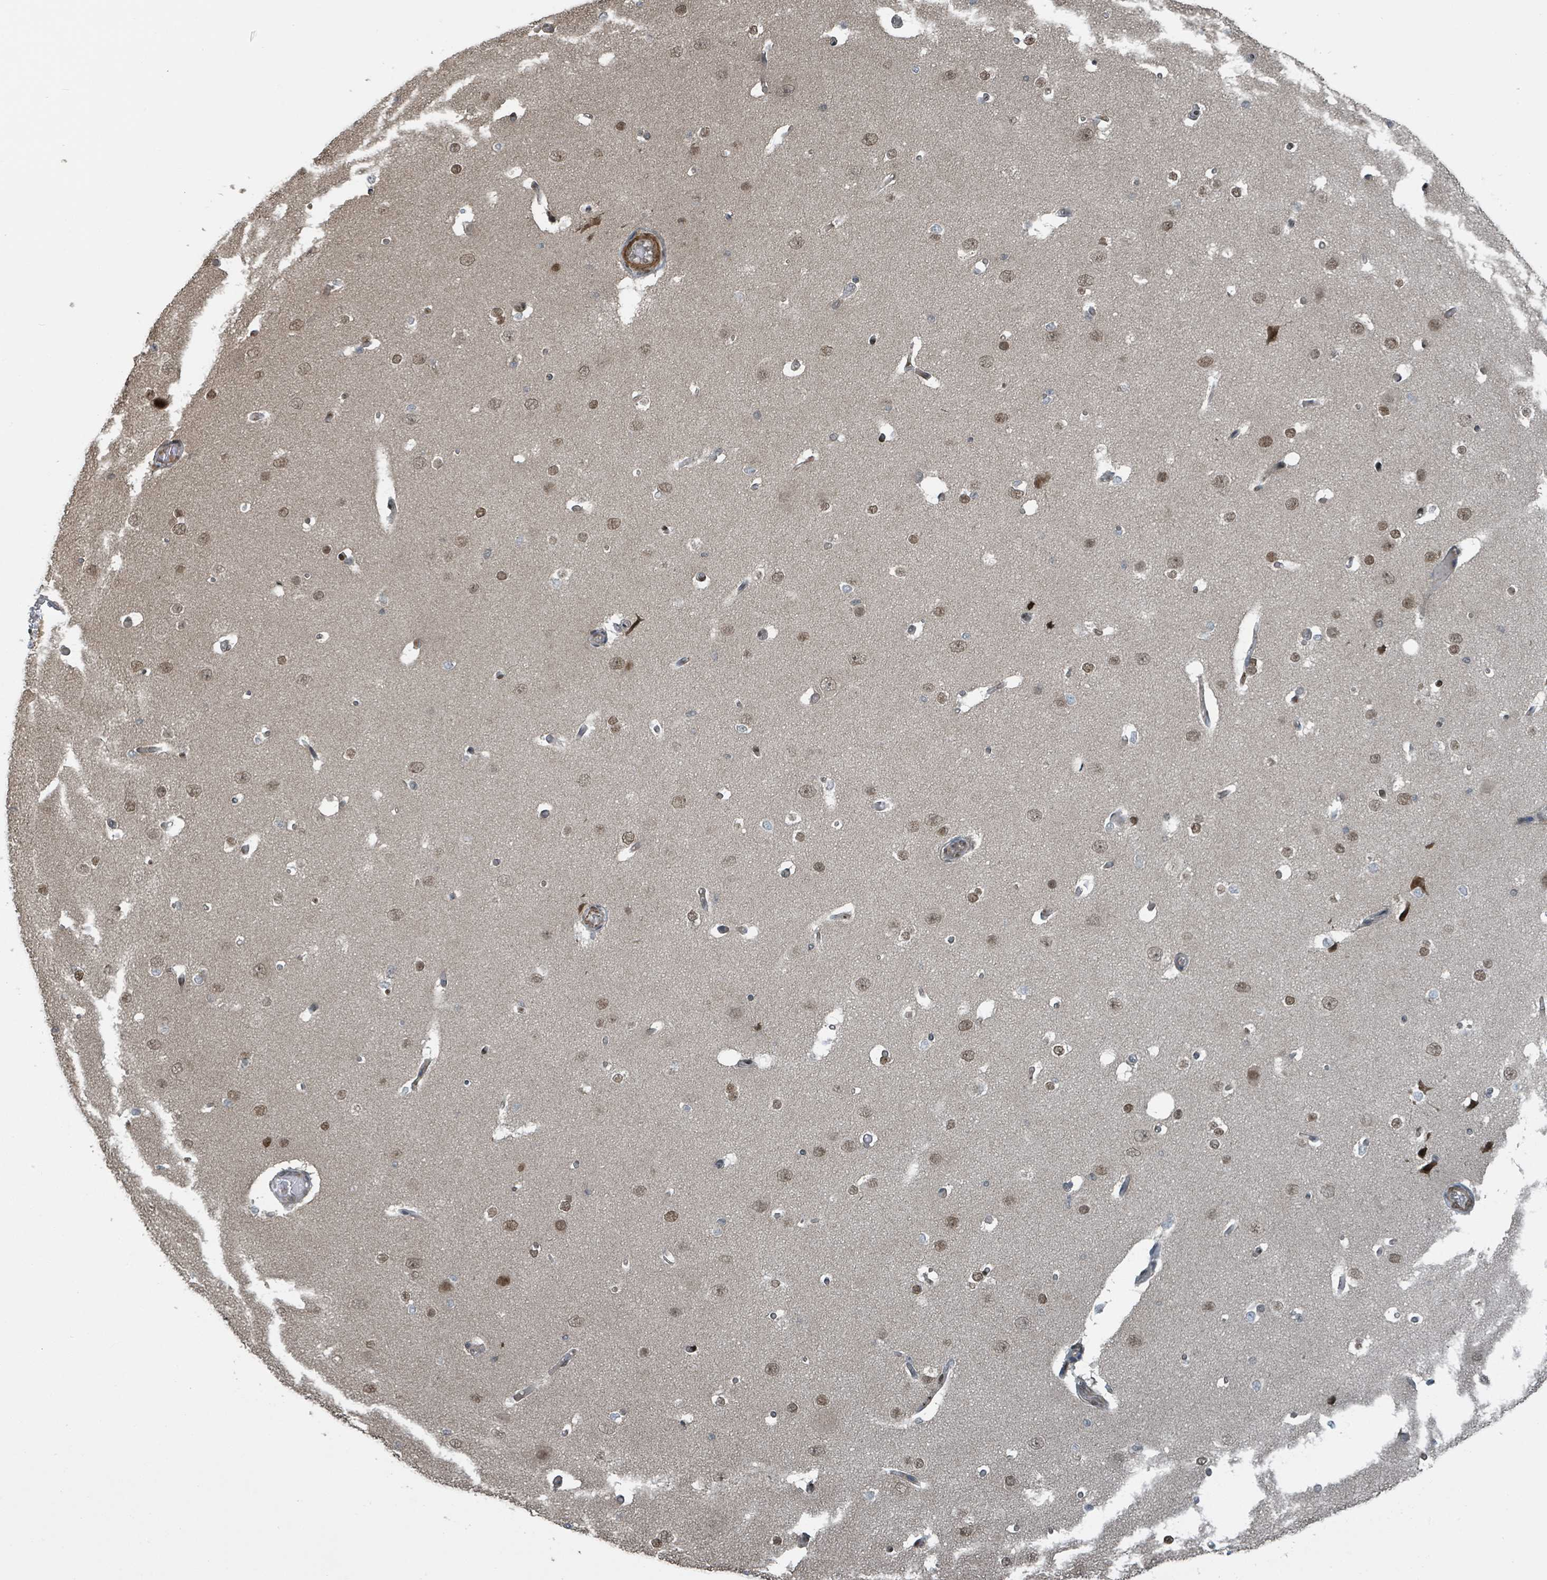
{"staining": {"intensity": "negative", "quantity": "none", "location": "none"}, "tissue": "cerebral cortex", "cell_type": "Endothelial cells", "image_type": "normal", "snomed": [{"axis": "morphology", "description": "Normal tissue, NOS"}, {"axis": "morphology", "description": "Inflammation, NOS"}, {"axis": "topography", "description": "Cerebral cortex"}], "caption": "A micrograph of cerebral cortex stained for a protein displays no brown staining in endothelial cells. (DAB immunohistochemistry (IHC) visualized using brightfield microscopy, high magnification).", "gene": "PHIP", "patient": {"sex": "male", "age": 6}}